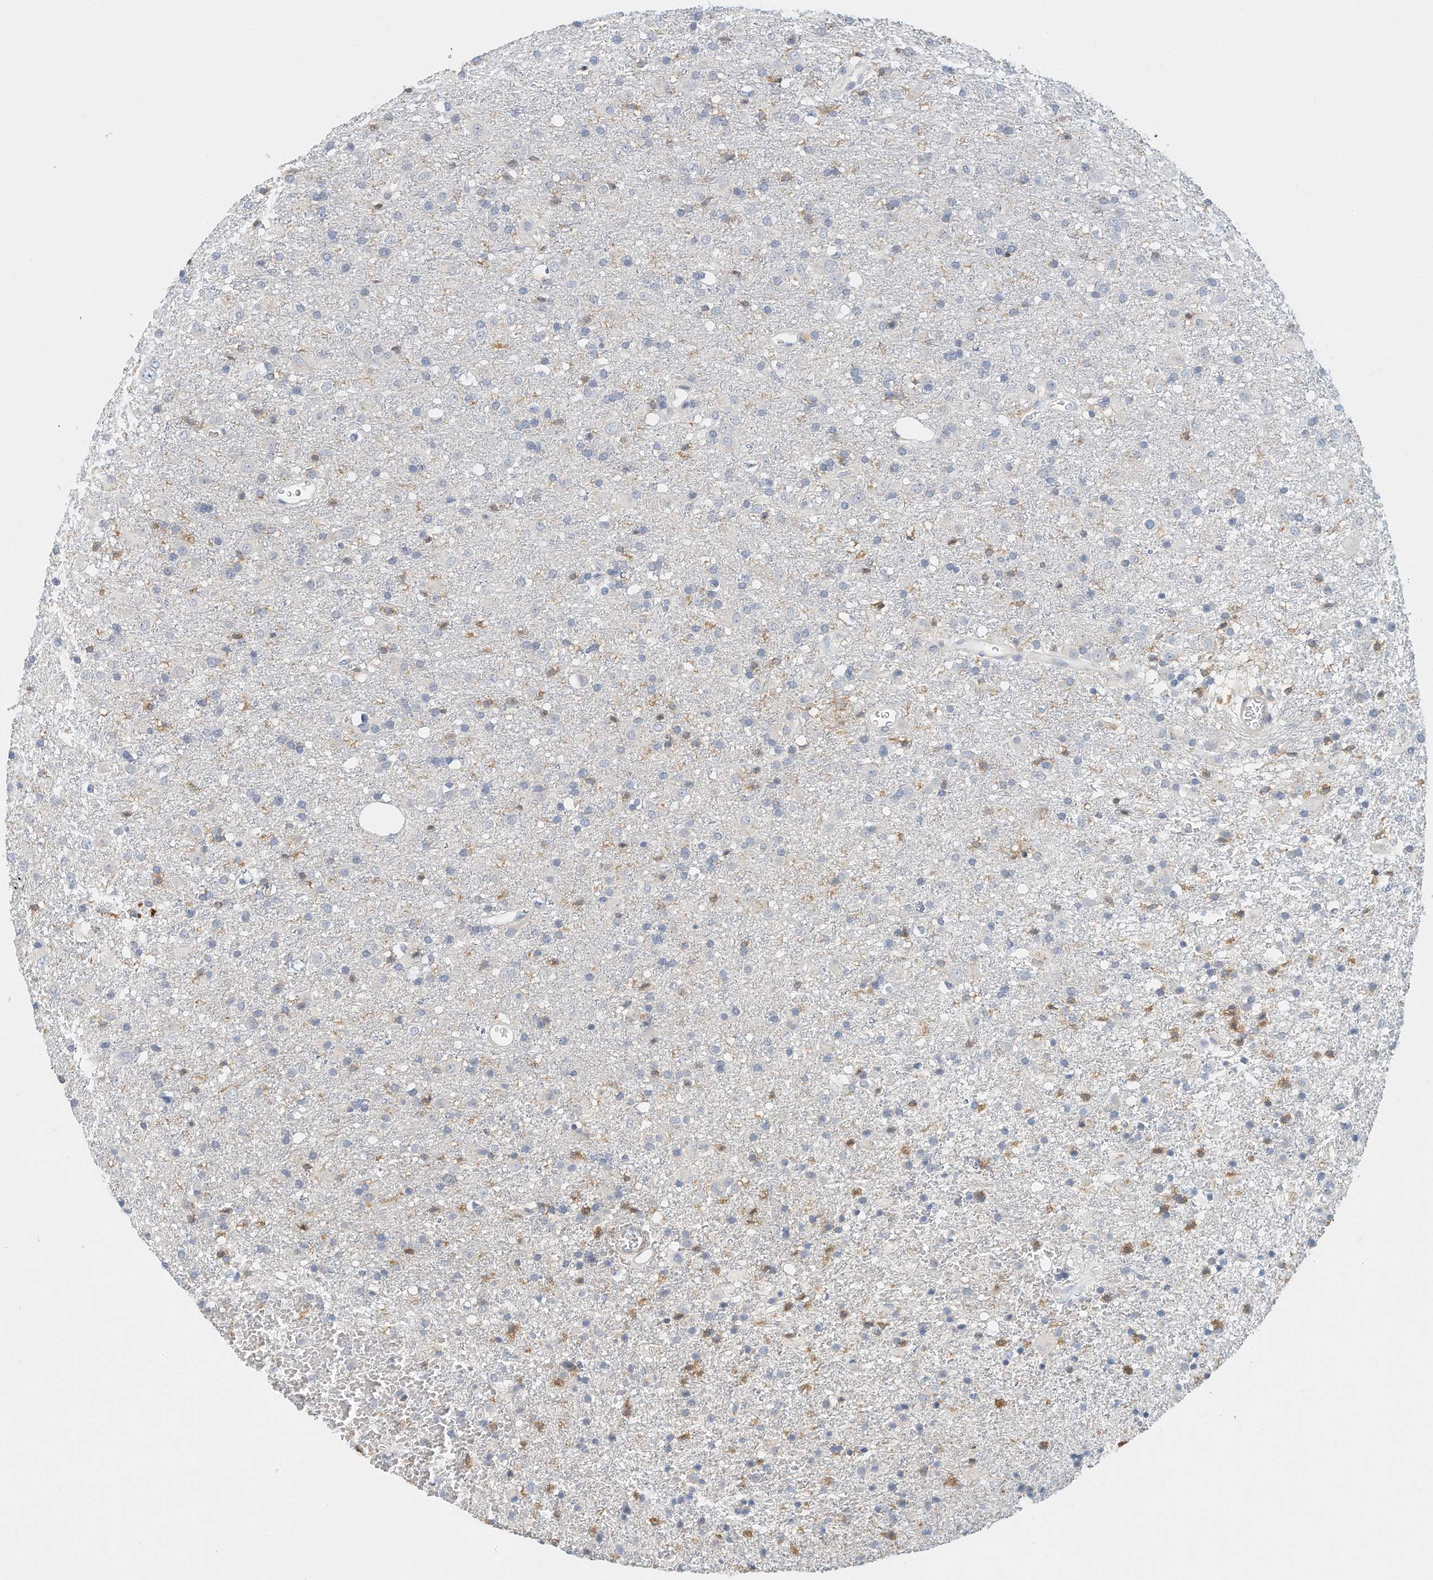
{"staining": {"intensity": "negative", "quantity": "none", "location": "none"}, "tissue": "glioma", "cell_type": "Tumor cells", "image_type": "cancer", "snomed": [{"axis": "morphology", "description": "Glioma, malignant, Low grade"}, {"axis": "topography", "description": "Brain"}], "caption": "Glioma was stained to show a protein in brown. There is no significant positivity in tumor cells. (Immunohistochemistry, brightfield microscopy, high magnification).", "gene": "MICAL1", "patient": {"sex": "male", "age": 65}}